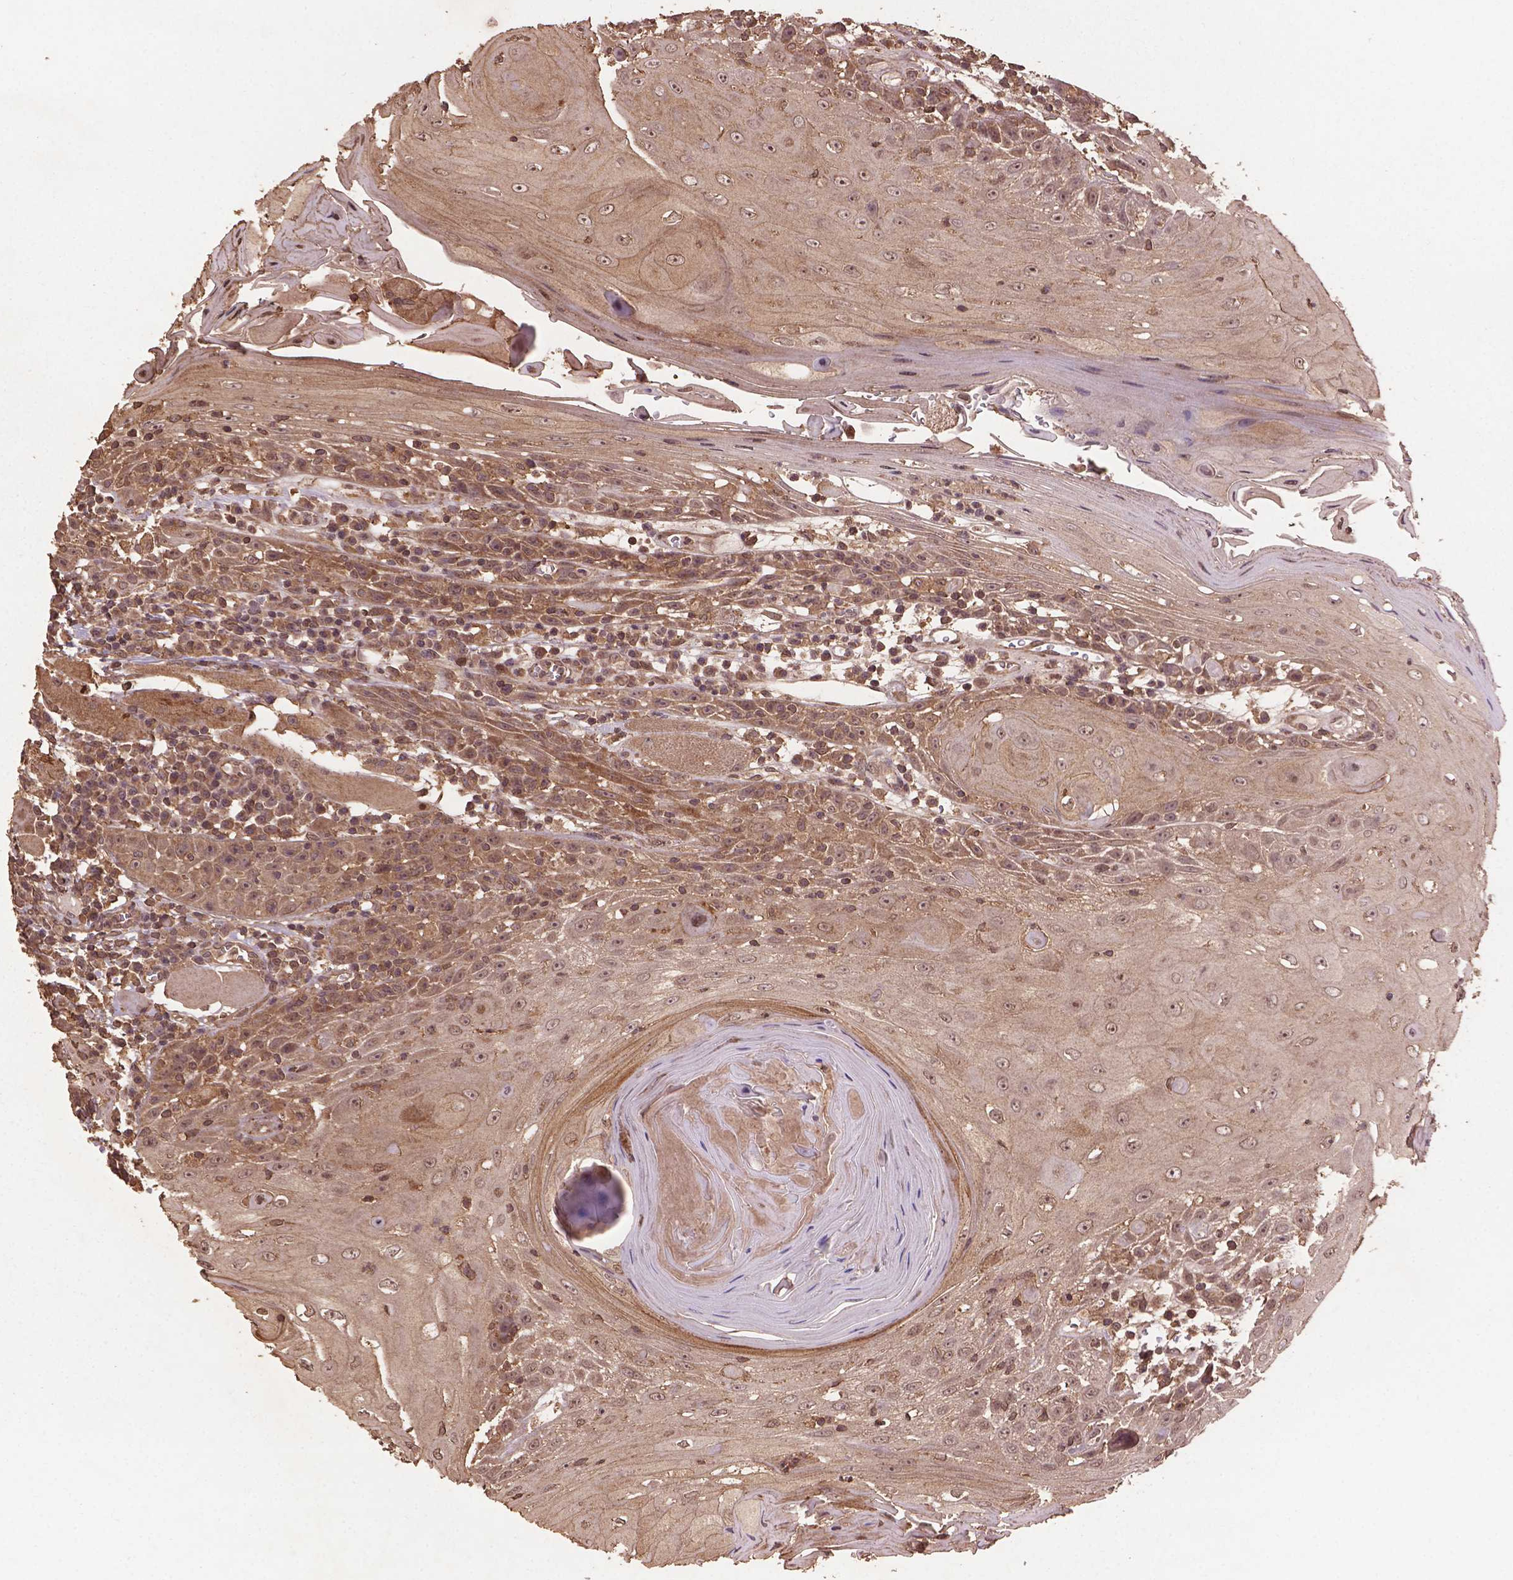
{"staining": {"intensity": "weak", "quantity": "25%-75%", "location": "cytoplasmic/membranous,nuclear"}, "tissue": "head and neck cancer", "cell_type": "Tumor cells", "image_type": "cancer", "snomed": [{"axis": "morphology", "description": "Normal tissue, NOS"}, {"axis": "morphology", "description": "Squamous cell carcinoma, NOS"}, {"axis": "topography", "description": "Oral tissue"}, {"axis": "topography", "description": "Head-Neck"}], "caption": "About 25%-75% of tumor cells in head and neck squamous cell carcinoma demonstrate weak cytoplasmic/membranous and nuclear protein positivity as visualized by brown immunohistochemical staining.", "gene": "BABAM1", "patient": {"sex": "male", "age": 52}}